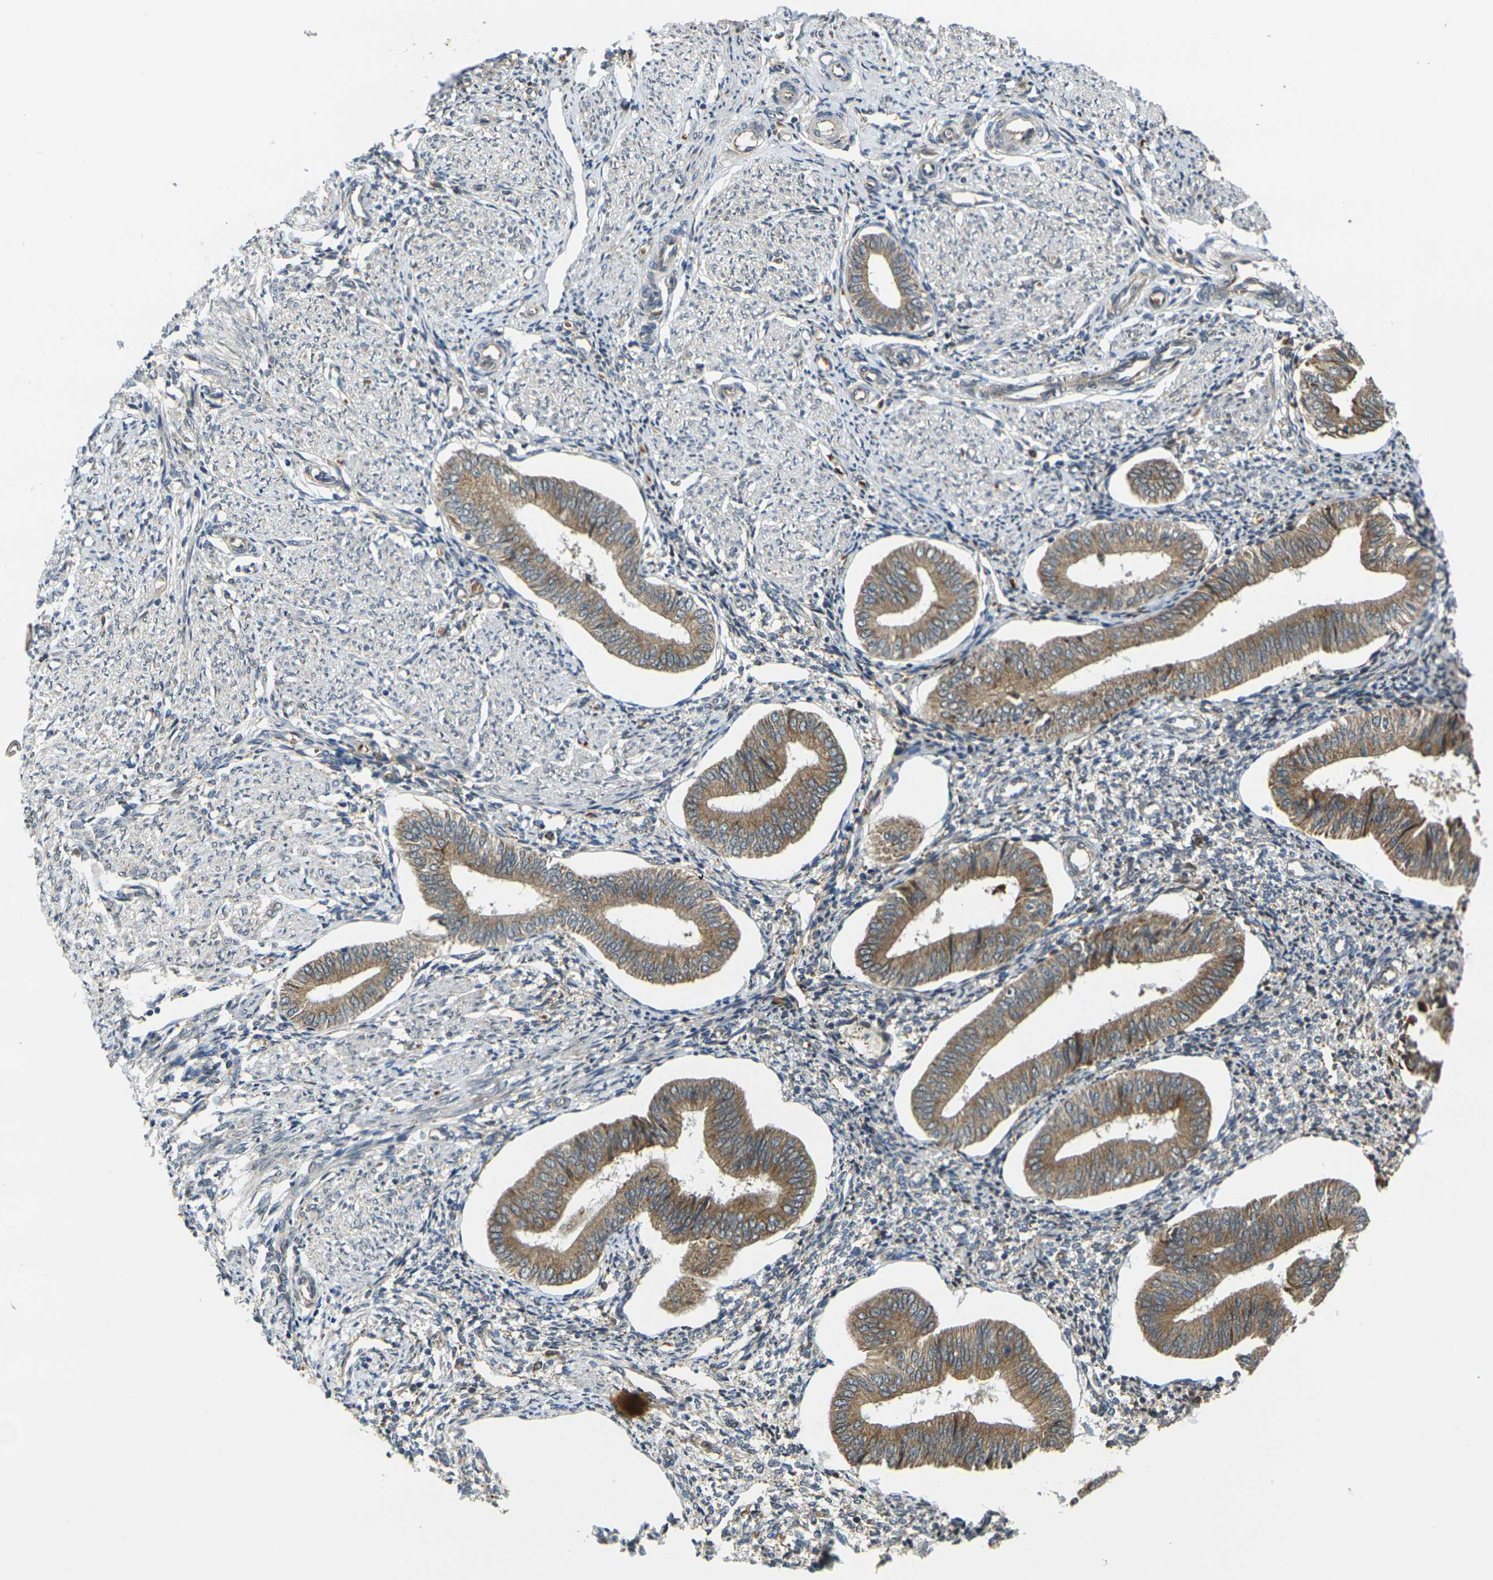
{"staining": {"intensity": "moderate", "quantity": "<25%", "location": "cytoplasmic/membranous"}, "tissue": "endometrium", "cell_type": "Cells in endometrial stroma", "image_type": "normal", "snomed": [{"axis": "morphology", "description": "Normal tissue, NOS"}, {"axis": "topography", "description": "Endometrium"}], "caption": "Approximately <25% of cells in endometrial stroma in normal endometrium exhibit moderate cytoplasmic/membranous protein positivity as visualized by brown immunohistochemical staining.", "gene": "FZD1", "patient": {"sex": "female", "age": 50}}